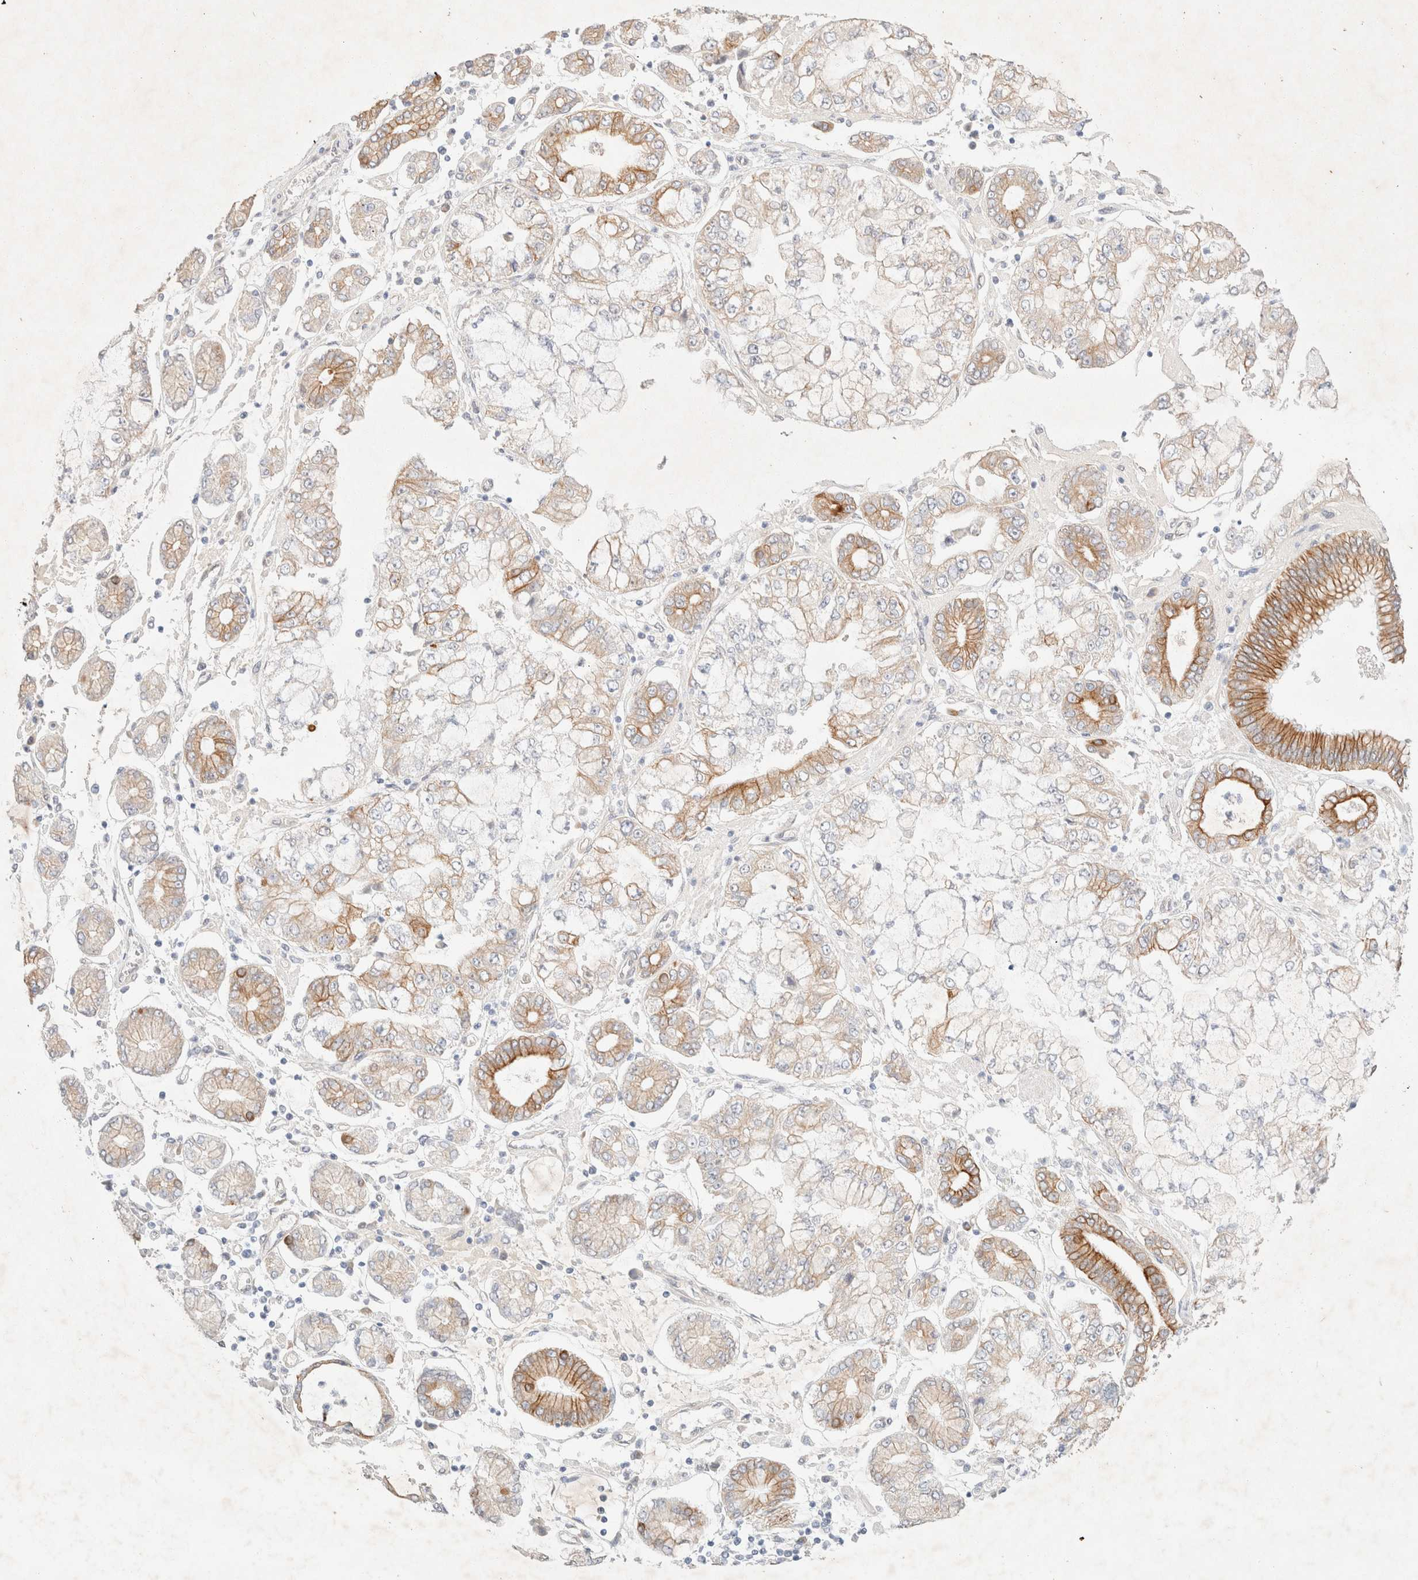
{"staining": {"intensity": "moderate", "quantity": "25%-75%", "location": "cytoplasmic/membranous"}, "tissue": "stomach cancer", "cell_type": "Tumor cells", "image_type": "cancer", "snomed": [{"axis": "morphology", "description": "Adenocarcinoma, NOS"}, {"axis": "topography", "description": "Stomach"}], "caption": "IHC image of neoplastic tissue: stomach adenocarcinoma stained using immunohistochemistry demonstrates medium levels of moderate protein expression localized specifically in the cytoplasmic/membranous of tumor cells, appearing as a cytoplasmic/membranous brown color.", "gene": "CSNK1E", "patient": {"sex": "male", "age": 76}}